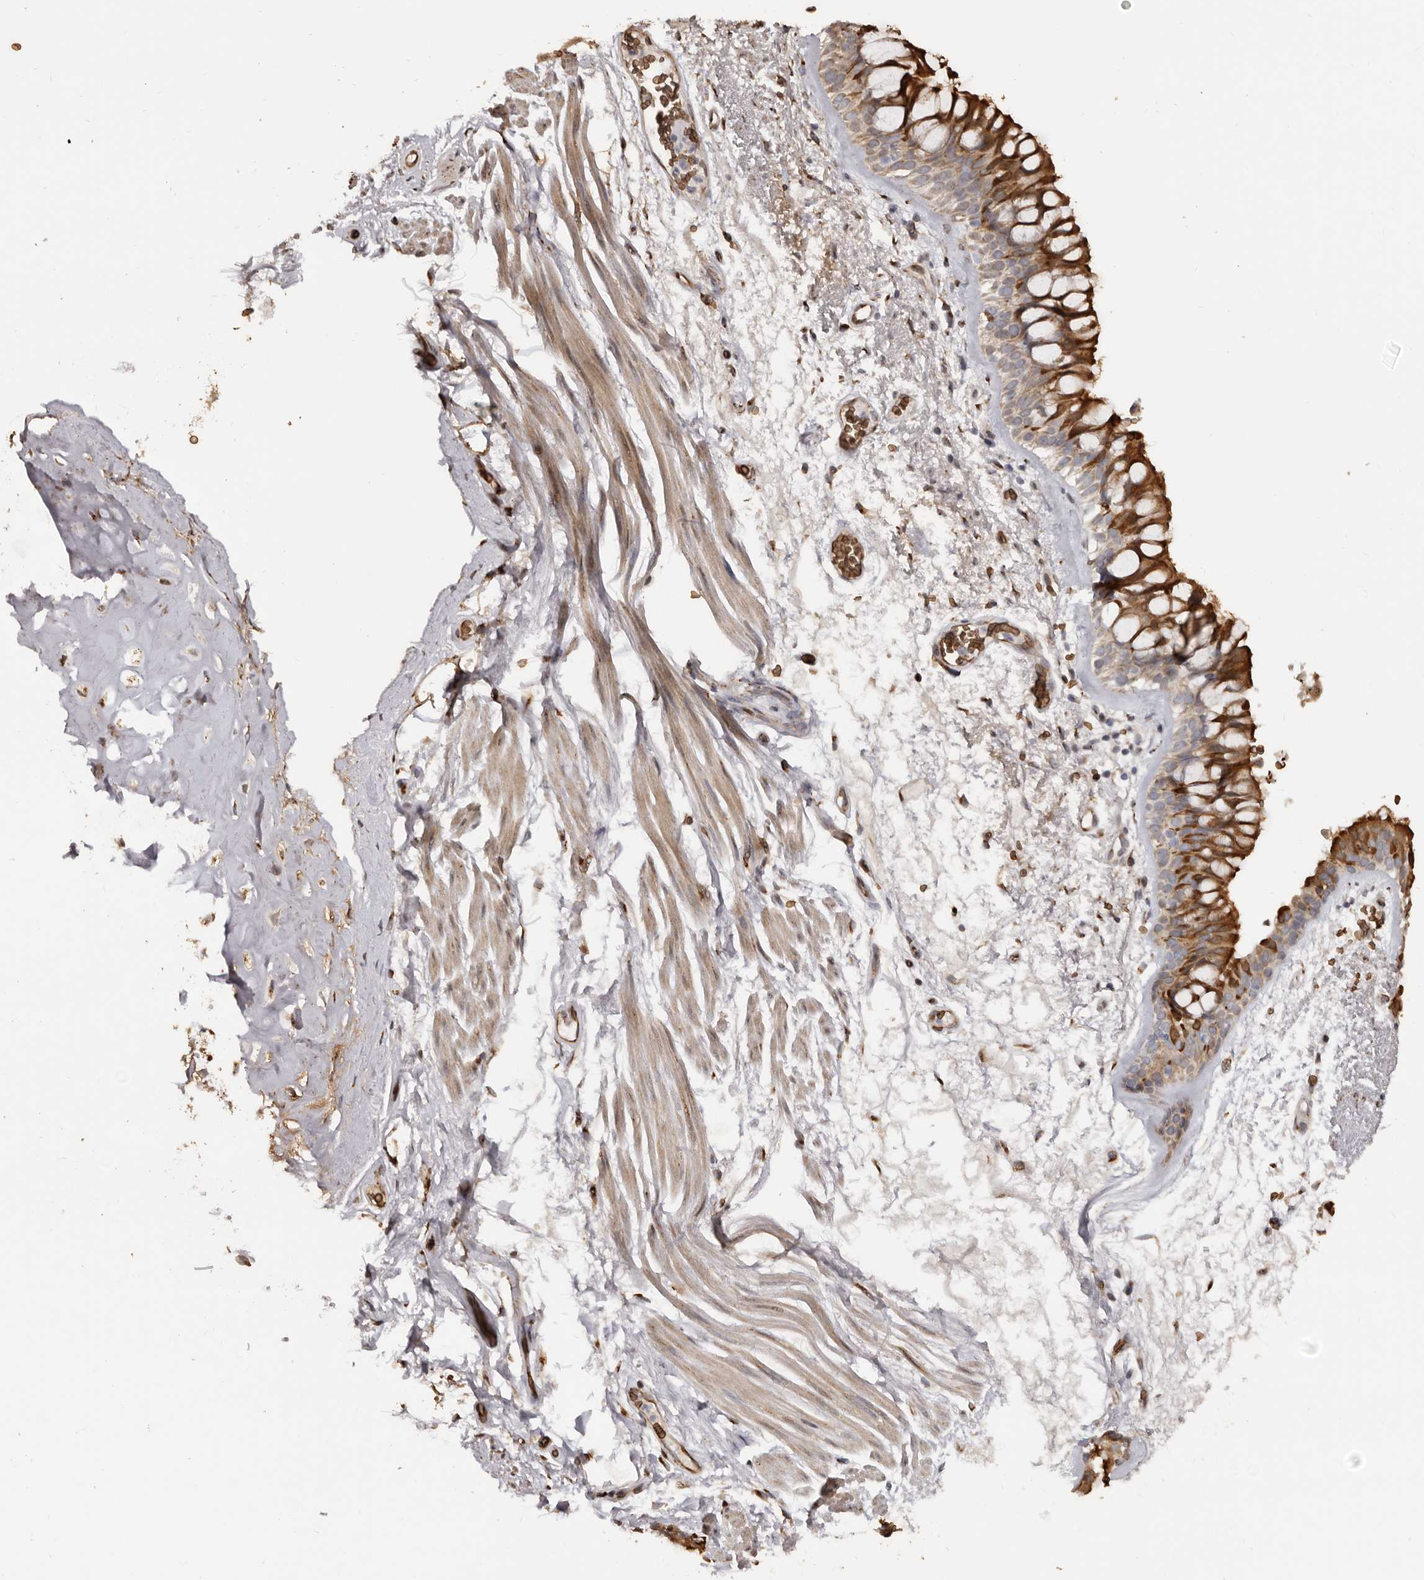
{"staining": {"intensity": "strong", "quantity": "25%-75%", "location": "cytoplasmic/membranous"}, "tissue": "bronchus", "cell_type": "Respiratory epithelial cells", "image_type": "normal", "snomed": [{"axis": "morphology", "description": "Normal tissue, NOS"}, {"axis": "morphology", "description": "Squamous cell carcinoma, NOS"}, {"axis": "topography", "description": "Lymph node"}, {"axis": "topography", "description": "Bronchus"}, {"axis": "topography", "description": "Lung"}], "caption": "A histopathology image of human bronchus stained for a protein exhibits strong cytoplasmic/membranous brown staining in respiratory epithelial cells.", "gene": "ENTREP1", "patient": {"sex": "male", "age": 66}}